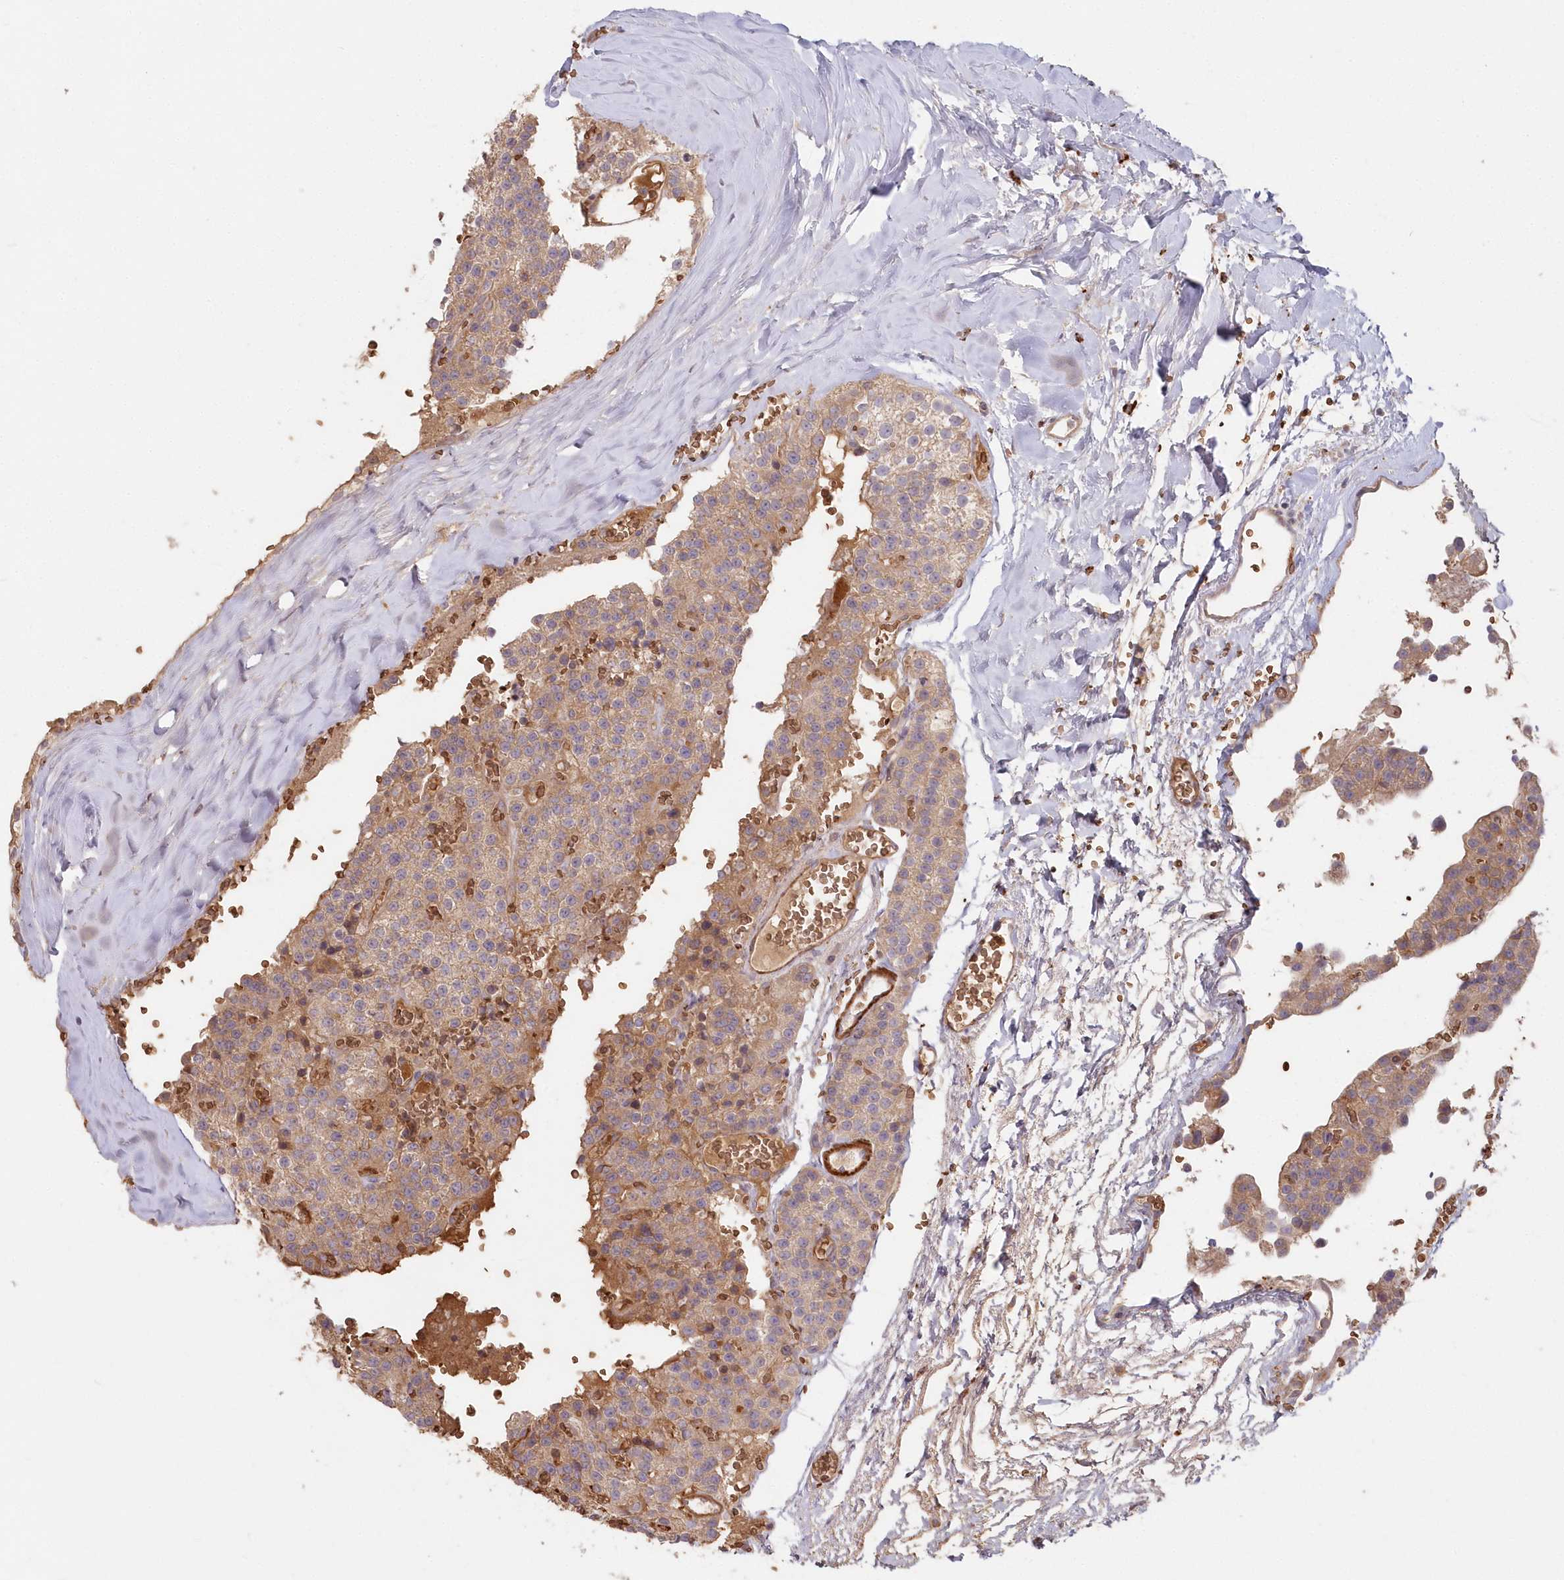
{"staining": {"intensity": "weak", "quantity": ">75%", "location": "cytoplasmic/membranous"}, "tissue": "parathyroid gland", "cell_type": "Glandular cells", "image_type": "normal", "snomed": [{"axis": "morphology", "description": "Normal tissue, NOS"}, {"axis": "topography", "description": "Parathyroid gland"}], "caption": "The micrograph reveals staining of unremarkable parathyroid gland, revealing weak cytoplasmic/membranous protein positivity (brown color) within glandular cells. (DAB IHC with brightfield microscopy, high magnification).", "gene": "SERINC1", "patient": {"sex": "female", "age": 64}}